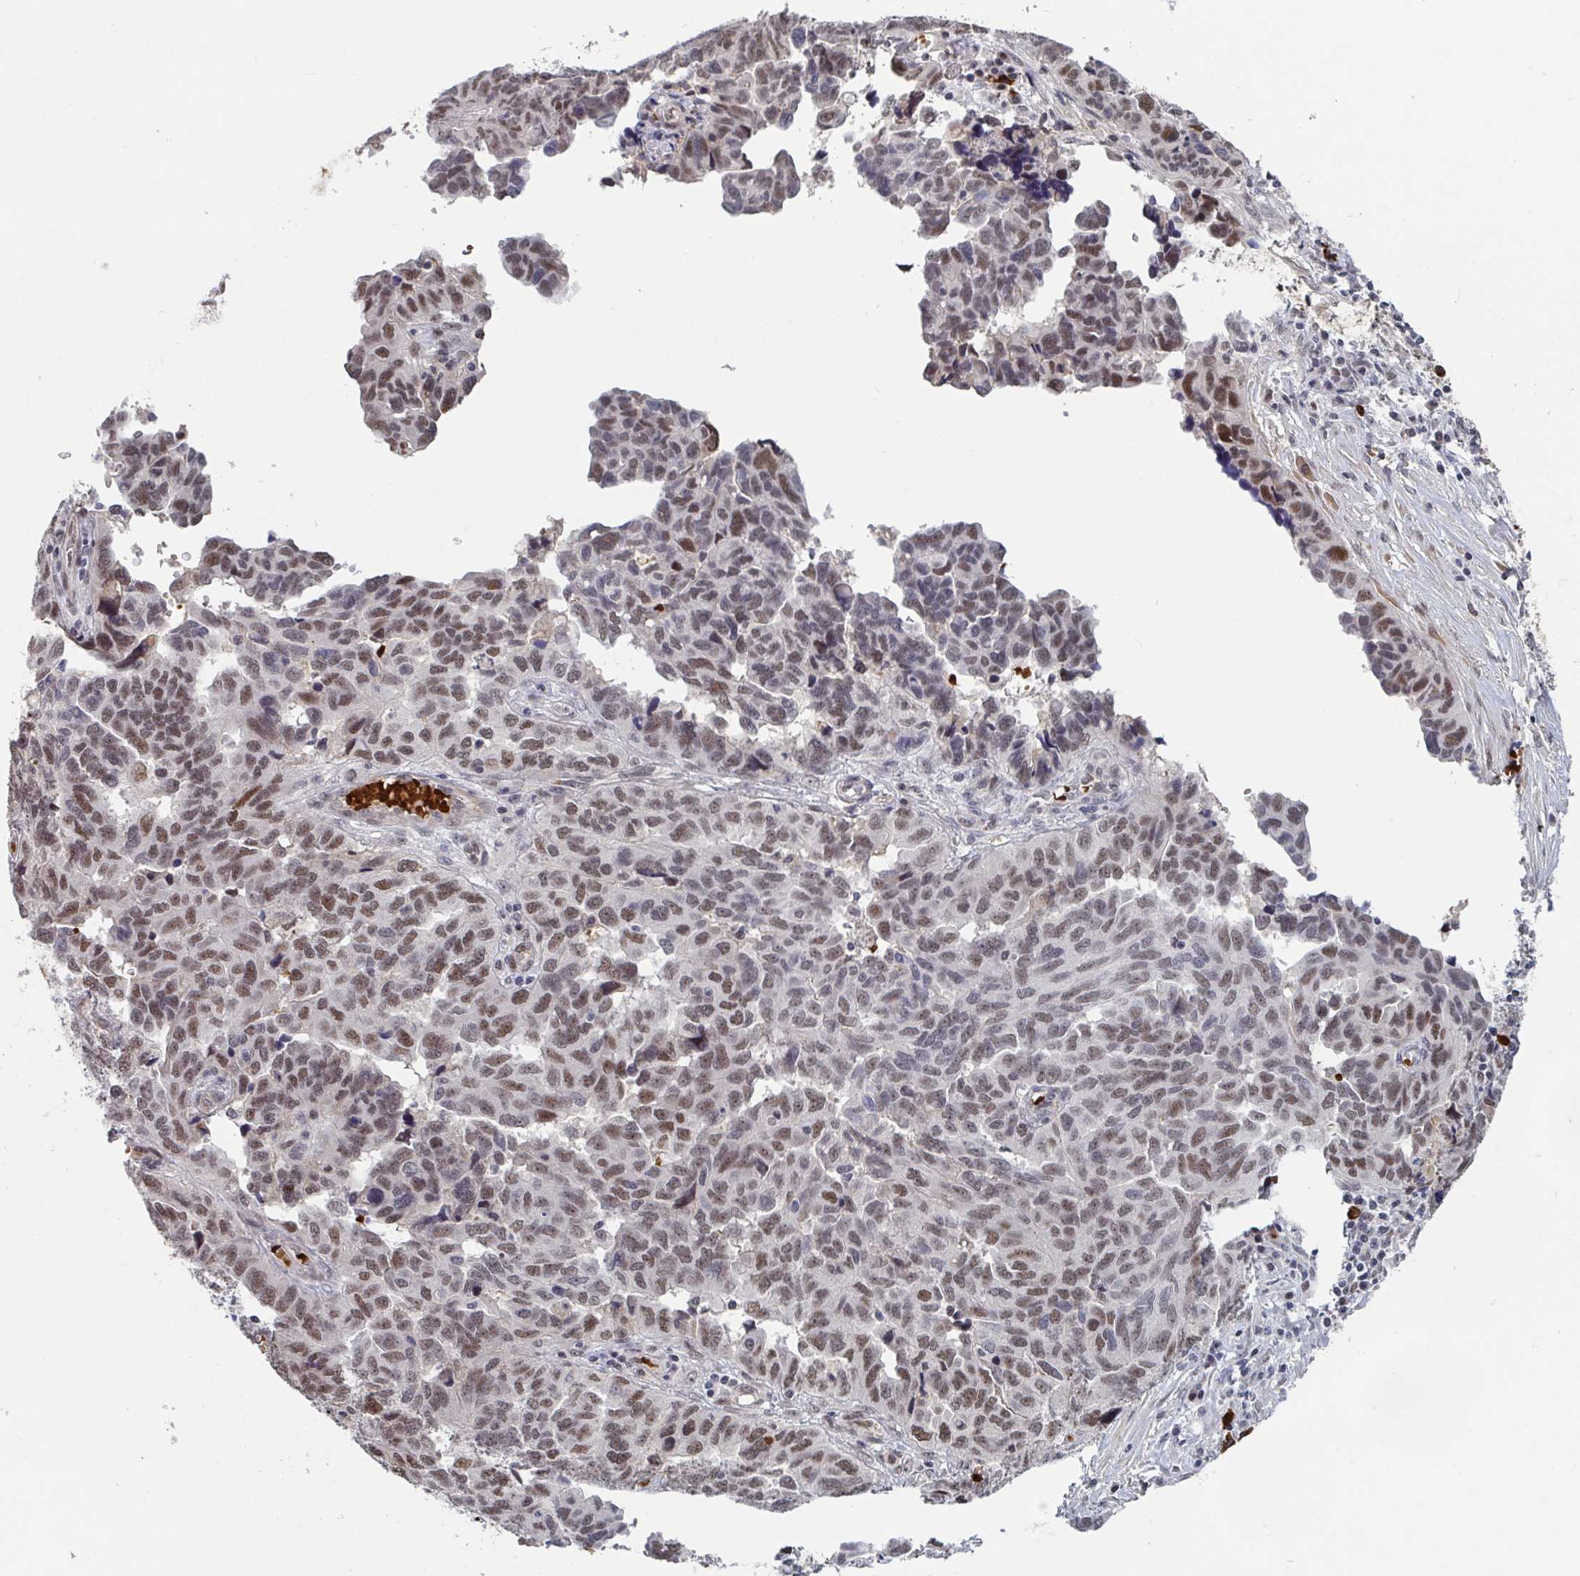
{"staining": {"intensity": "moderate", "quantity": ">75%", "location": "nuclear"}, "tissue": "ovarian cancer", "cell_type": "Tumor cells", "image_type": "cancer", "snomed": [{"axis": "morphology", "description": "Cystadenocarcinoma, serous, NOS"}, {"axis": "topography", "description": "Ovary"}], "caption": "Immunohistochemical staining of ovarian cancer displays medium levels of moderate nuclear expression in about >75% of tumor cells.", "gene": "BCL7B", "patient": {"sex": "female", "age": 64}}